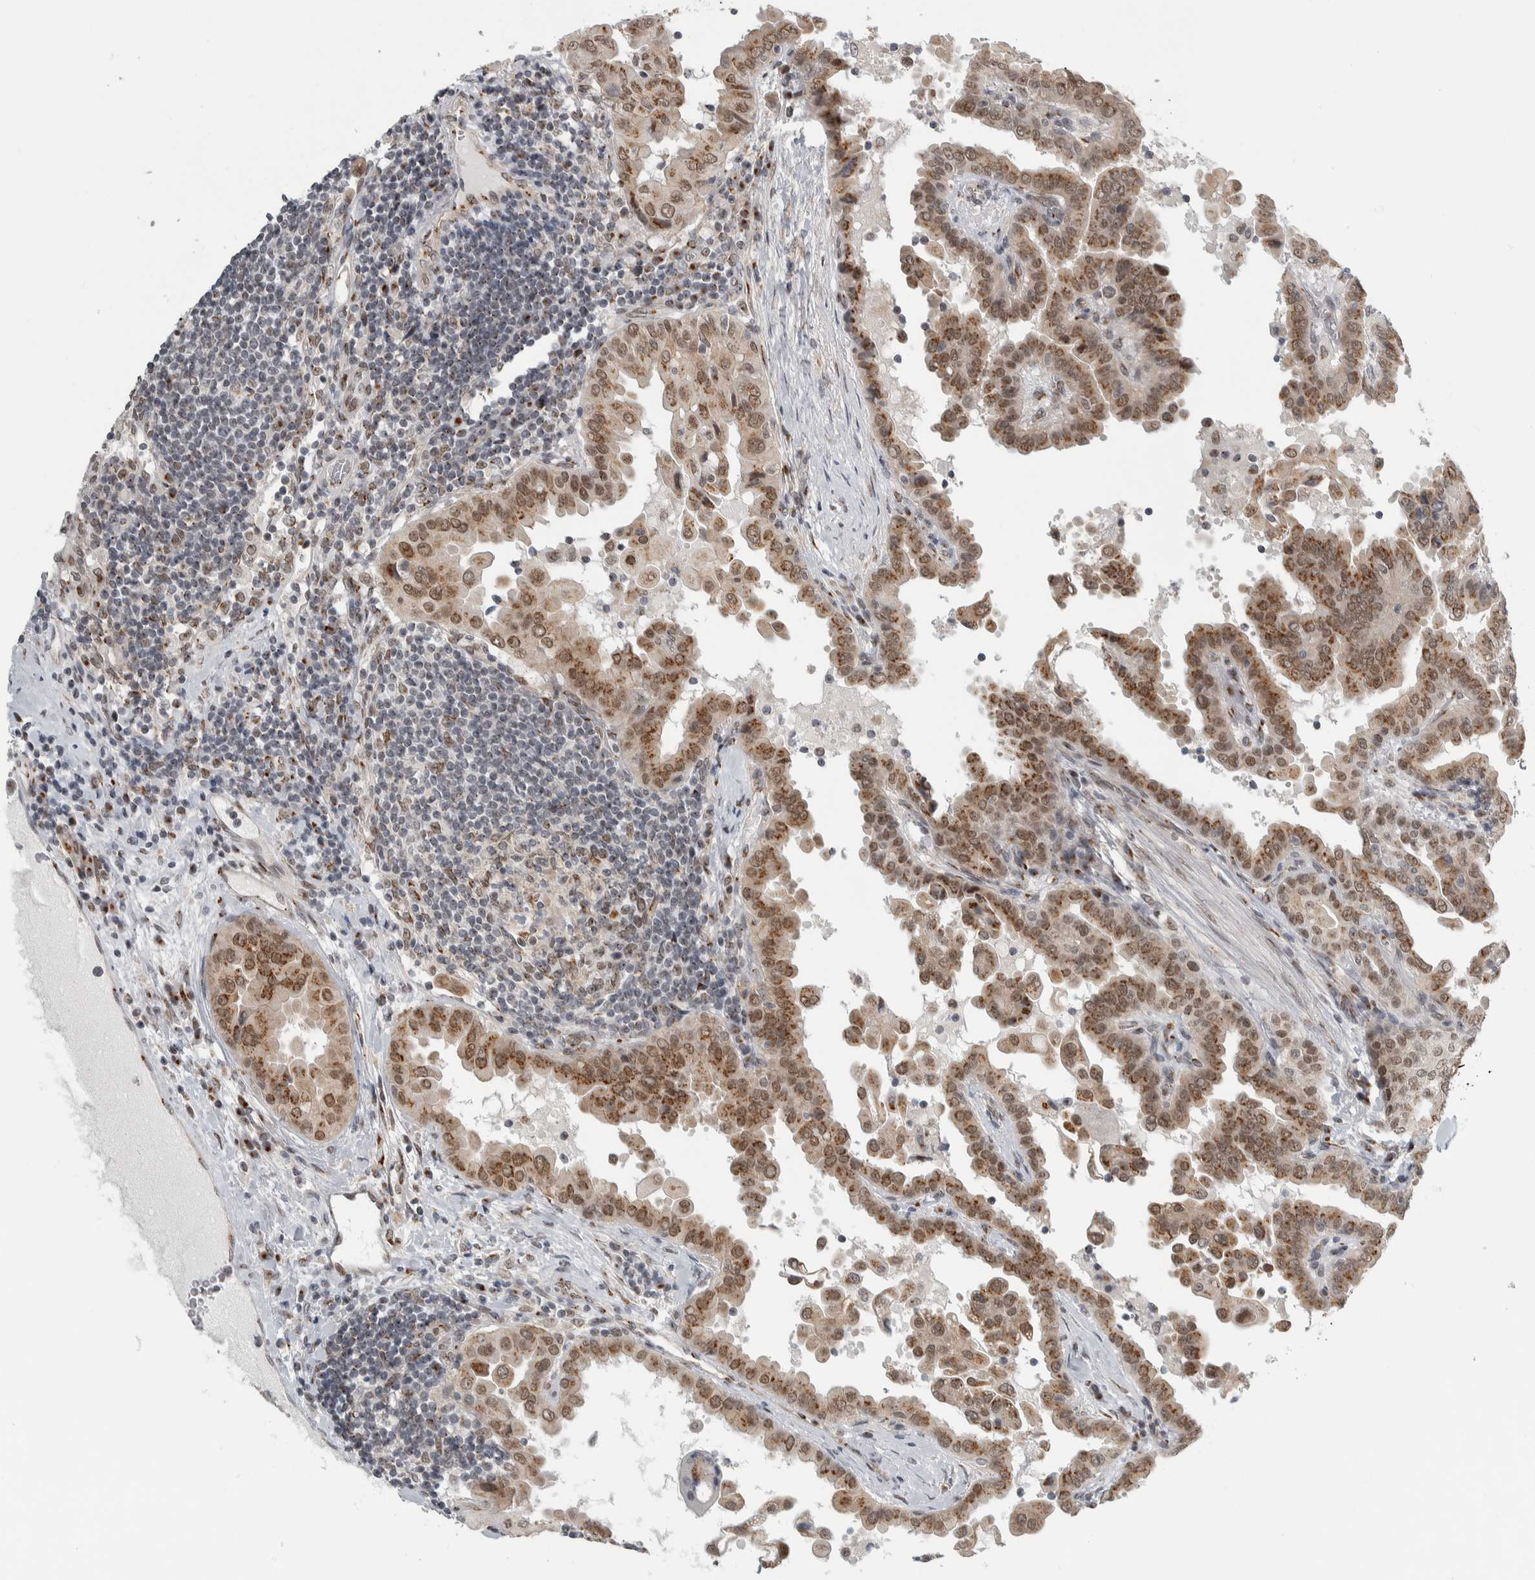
{"staining": {"intensity": "moderate", "quantity": ">75%", "location": "cytoplasmic/membranous,nuclear"}, "tissue": "thyroid cancer", "cell_type": "Tumor cells", "image_type": "cancer", "snomed": [{"axis": "morphology", "description": "Papillary adenocarcinoma, NOS"}, {"axis": "topography", "description": "Thyroid gland"}], "caption": "Thyroid cancer was stained to show a protein in brown. There is medium levels of moderate cytoplasmic/membranous and nuclear expression in about >75% of tumor cells. (Stains: DAB (3,3'-diaminobenzidine) in brown, nuclei in blue, Microscopy: brightfield microscopy at high magnification).", "gene": "ZMYND8", "patient": {"sex": "male", "age": 33}}